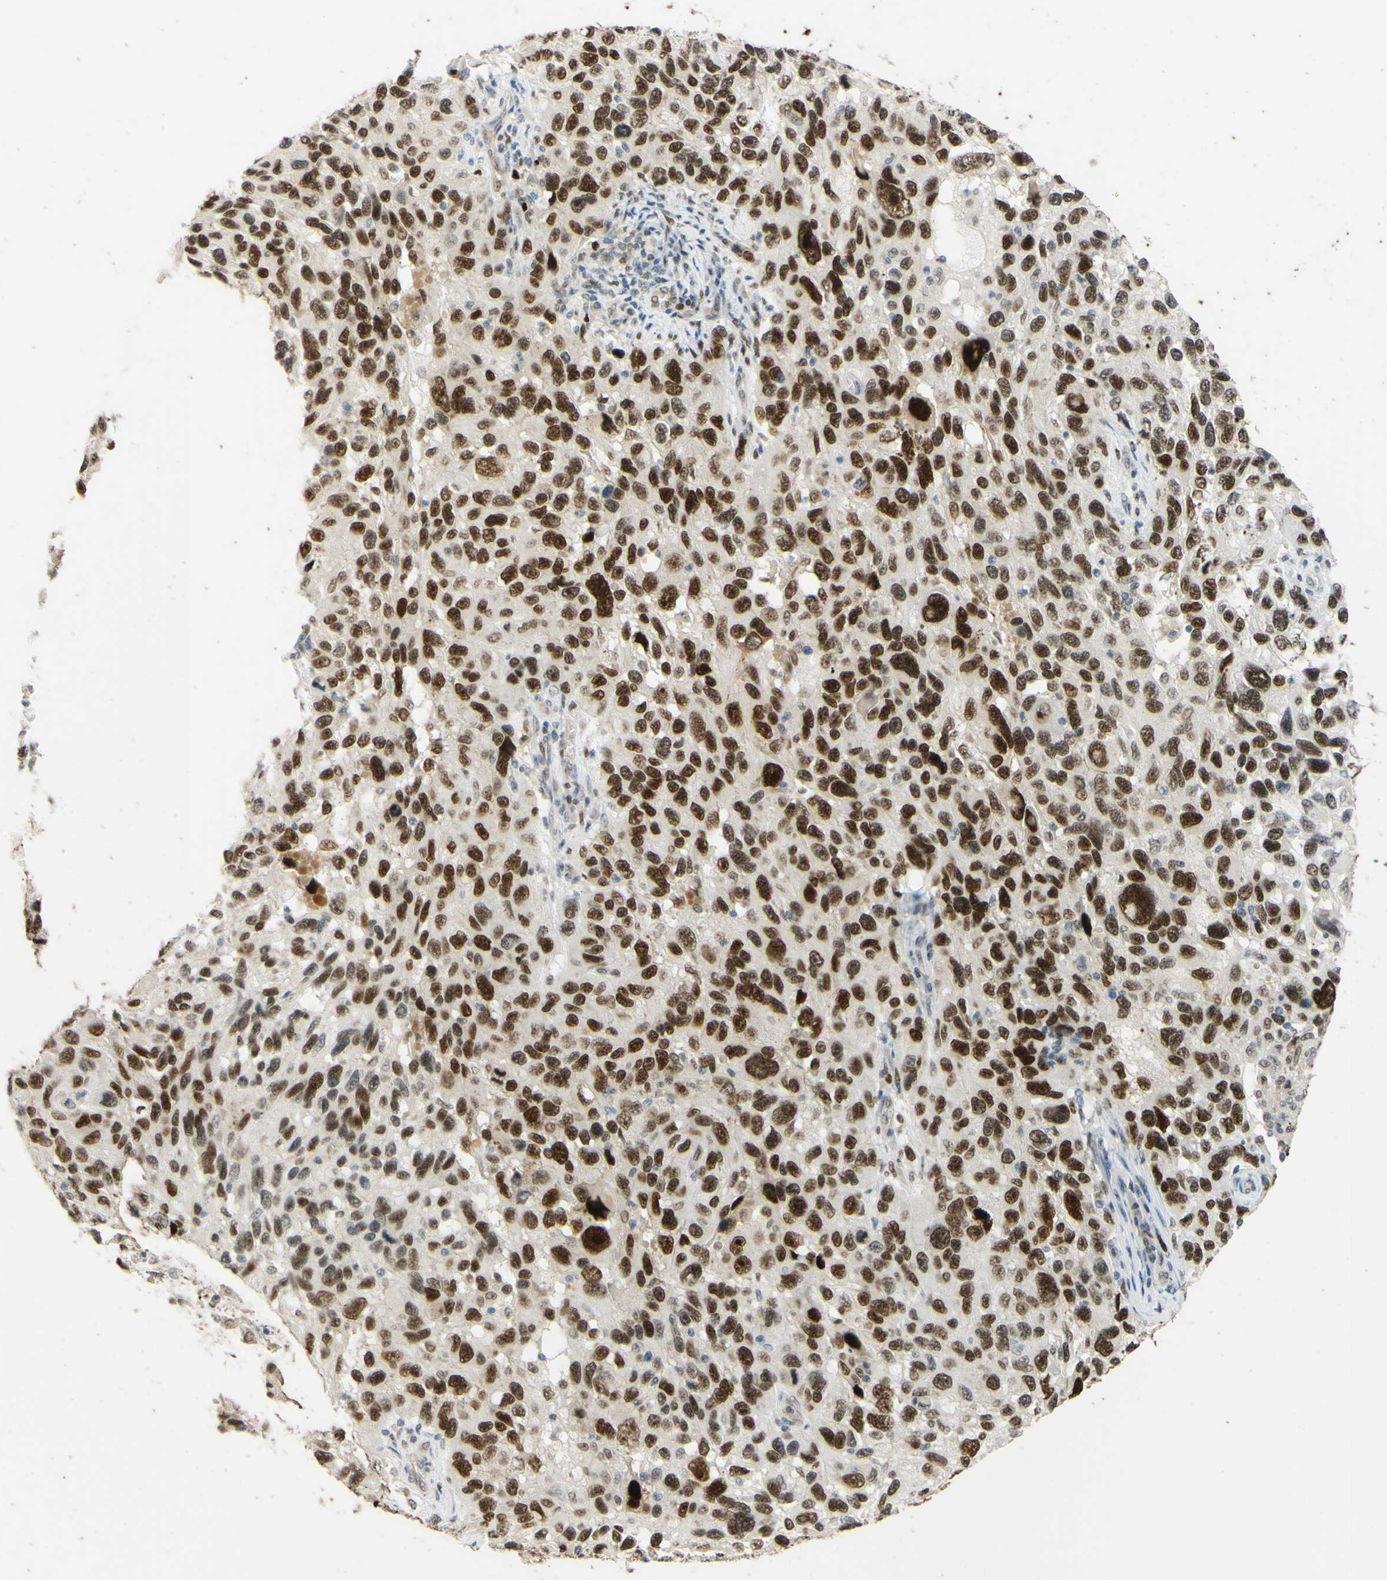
{"staining": {"intensity": "strong", "quantity": ">75%", "location": "nuclear"}, "tissue": "melanoma", "cell_type": "Tumor cells", "image_type": "cancer", "snomed": [{"axis": "morphology", "description": "Malignant melanoma, NOS"}, {"axis": "topography", "description": "Skin"}], "caption": "A photomicrograph of human malignant melanoma stained for a protein reveals strong nuclear brown staining in tumor cells.", "gene": "POLB", "patient": {"sex": "male", "age": 53}}